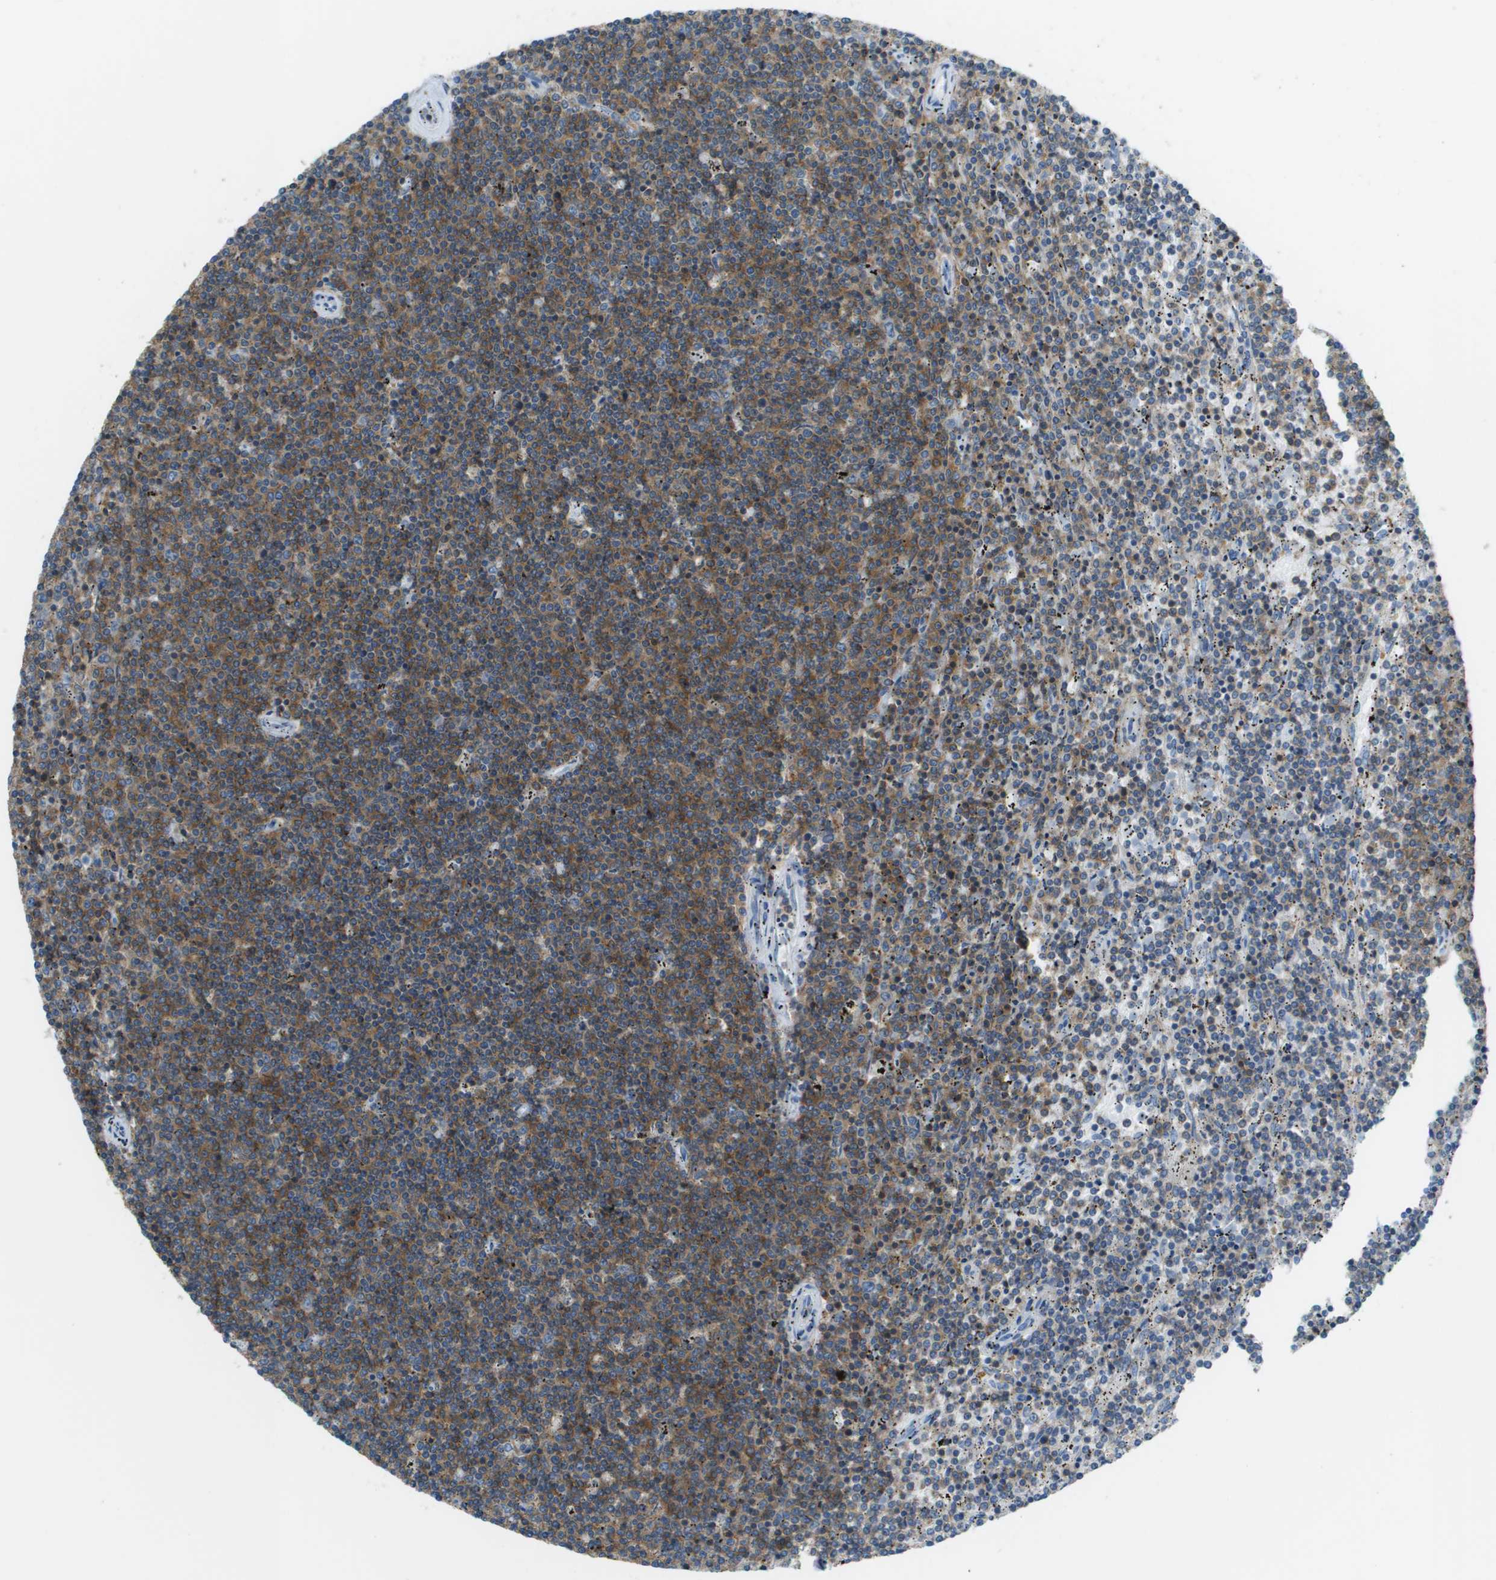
{"staining": {"intensity": "moderate", "quantity": ">75%", "location": "cytoplasmic/membranous"}, "tissue": "lymphoma", "cell_type": "Tumor cells", "image_type": "cancer", "snomed": [{"axis": "morphology", "description": "Malignant lymphoma, non-Hodgkin's type, Low grade"}, {"axis": "topography", "description": "Spleen"}], "caption": "Lymphoma tissue exhibits moderate cytoplasmic/membranous staining in approximately >75% of tumor cells", "gene": "APBB1IP", "patient": {"sex": "female", "age": 50}}